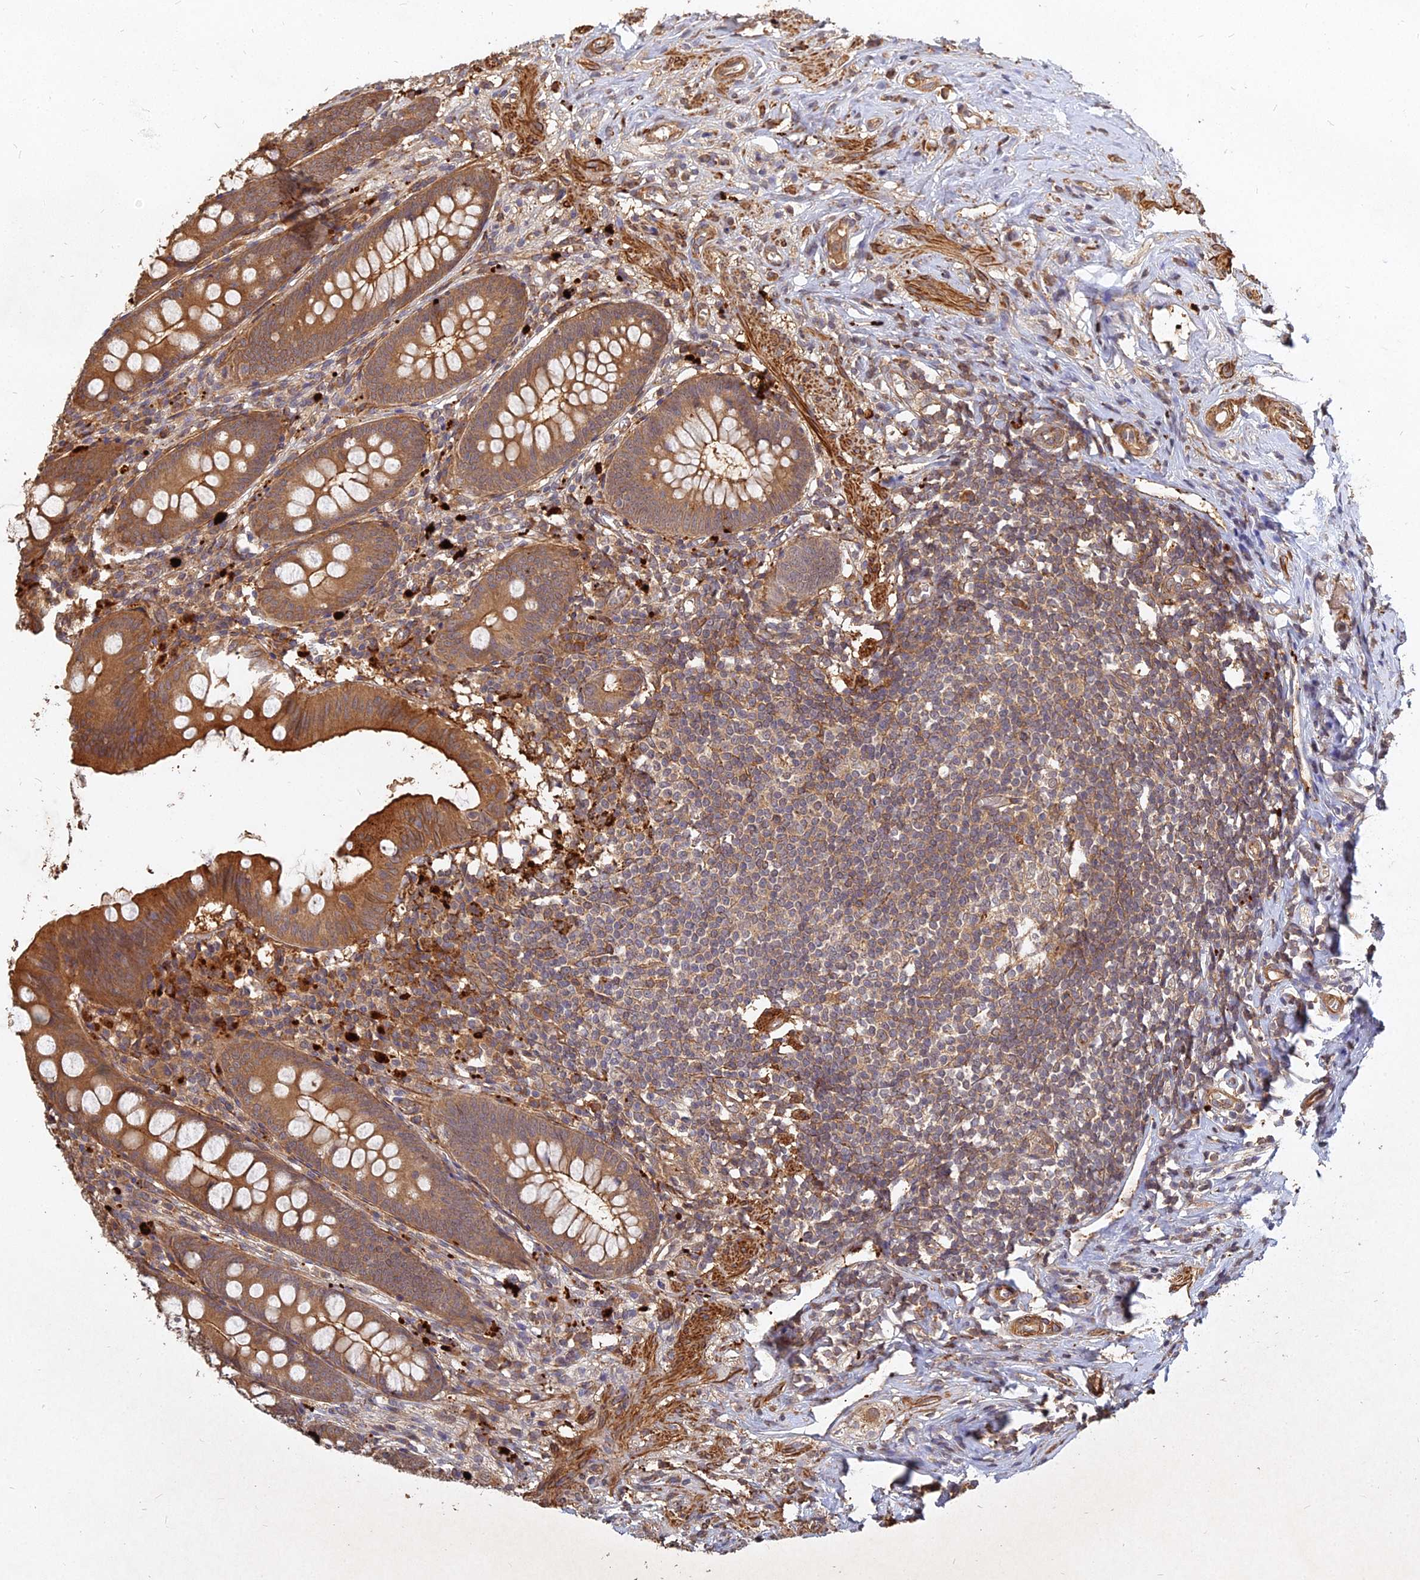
{"staining": {"intensity": "moderate", "quantity": ">75%", "location": "cytoplasmic/membranous"}, "tissue": "appendix", "cell_type": "Glandular cells", "image_type": "normal", "snomed": [{"axis": "morphology", "description": "Normal tissue, NOS"}, {"axis": "topography", "description": "Appendix"}], "caption": "The immunohistochemical stain highlights moderate cytoplasmic/membranous expression in glandular cells of benign appendix. The staining was performed using DAB to visualize the protein expression in brown, while the nuclei were stained in blue with hematoxylin (Magnification: 20x).", "gene": "UBE2W", "patient": {"sex": "female", "age": 51}}